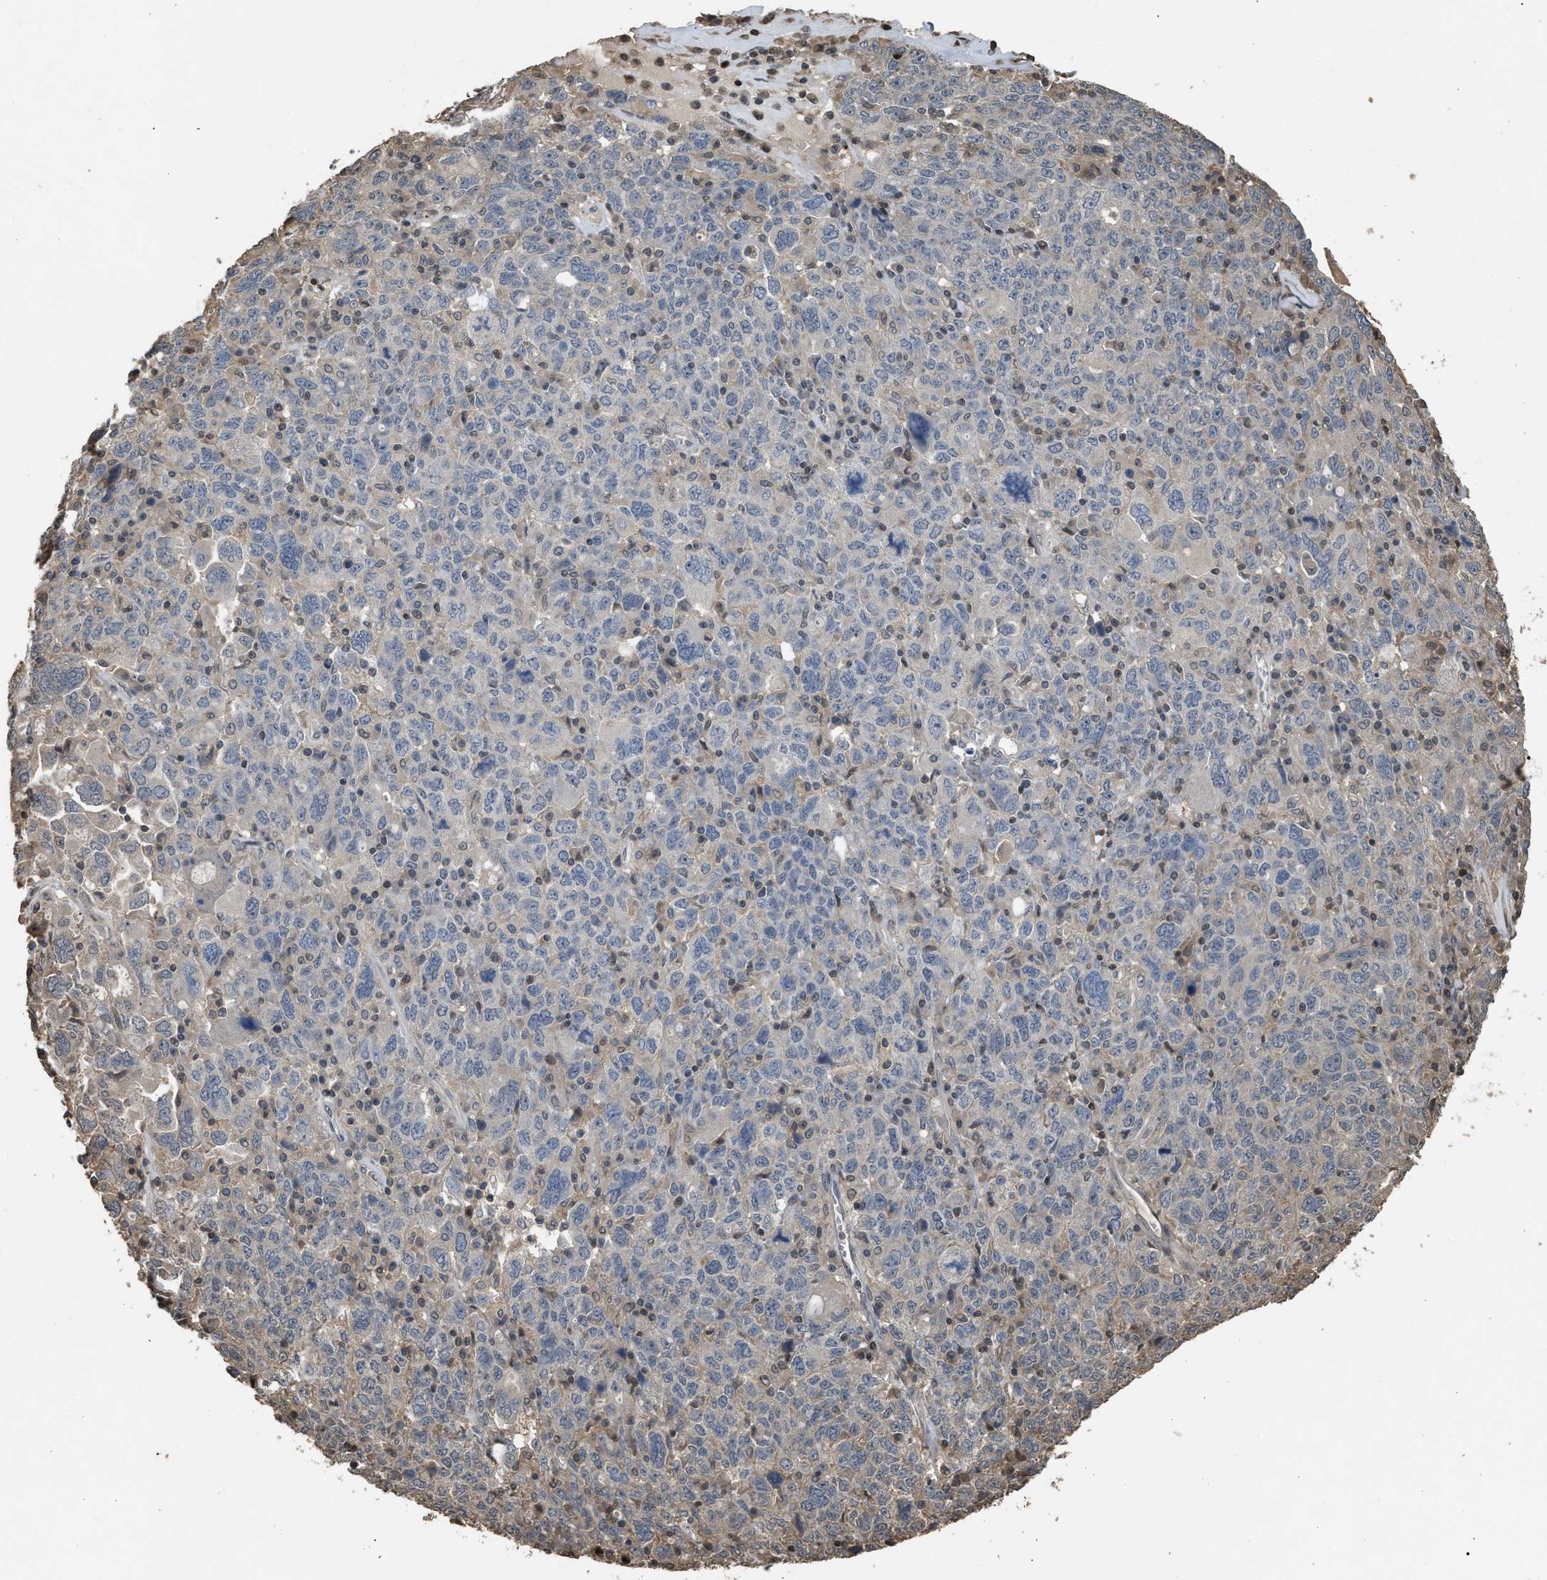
{"staining": {"intensity": "weak", "quantity": "<25%", "location": "cytoplasmic/membranous"}, "tissue": "ovarian cancer", "cell_type": "Tumor cells", "image_type": "cancer", "snomed": [{"axis": "morphology", "description": "Carcinoma, endometroid"}, {"axis": "topography", "description": "Ovary"}], "caption": "Tumor cells are negative for protein expression in human endometroid carcinoma (ovarian). (DAB IHC visualized using brightfield microscopy, high magnification).", "gene": "ARHGDIA", "patient": {"sex": "female", "age": 62}}